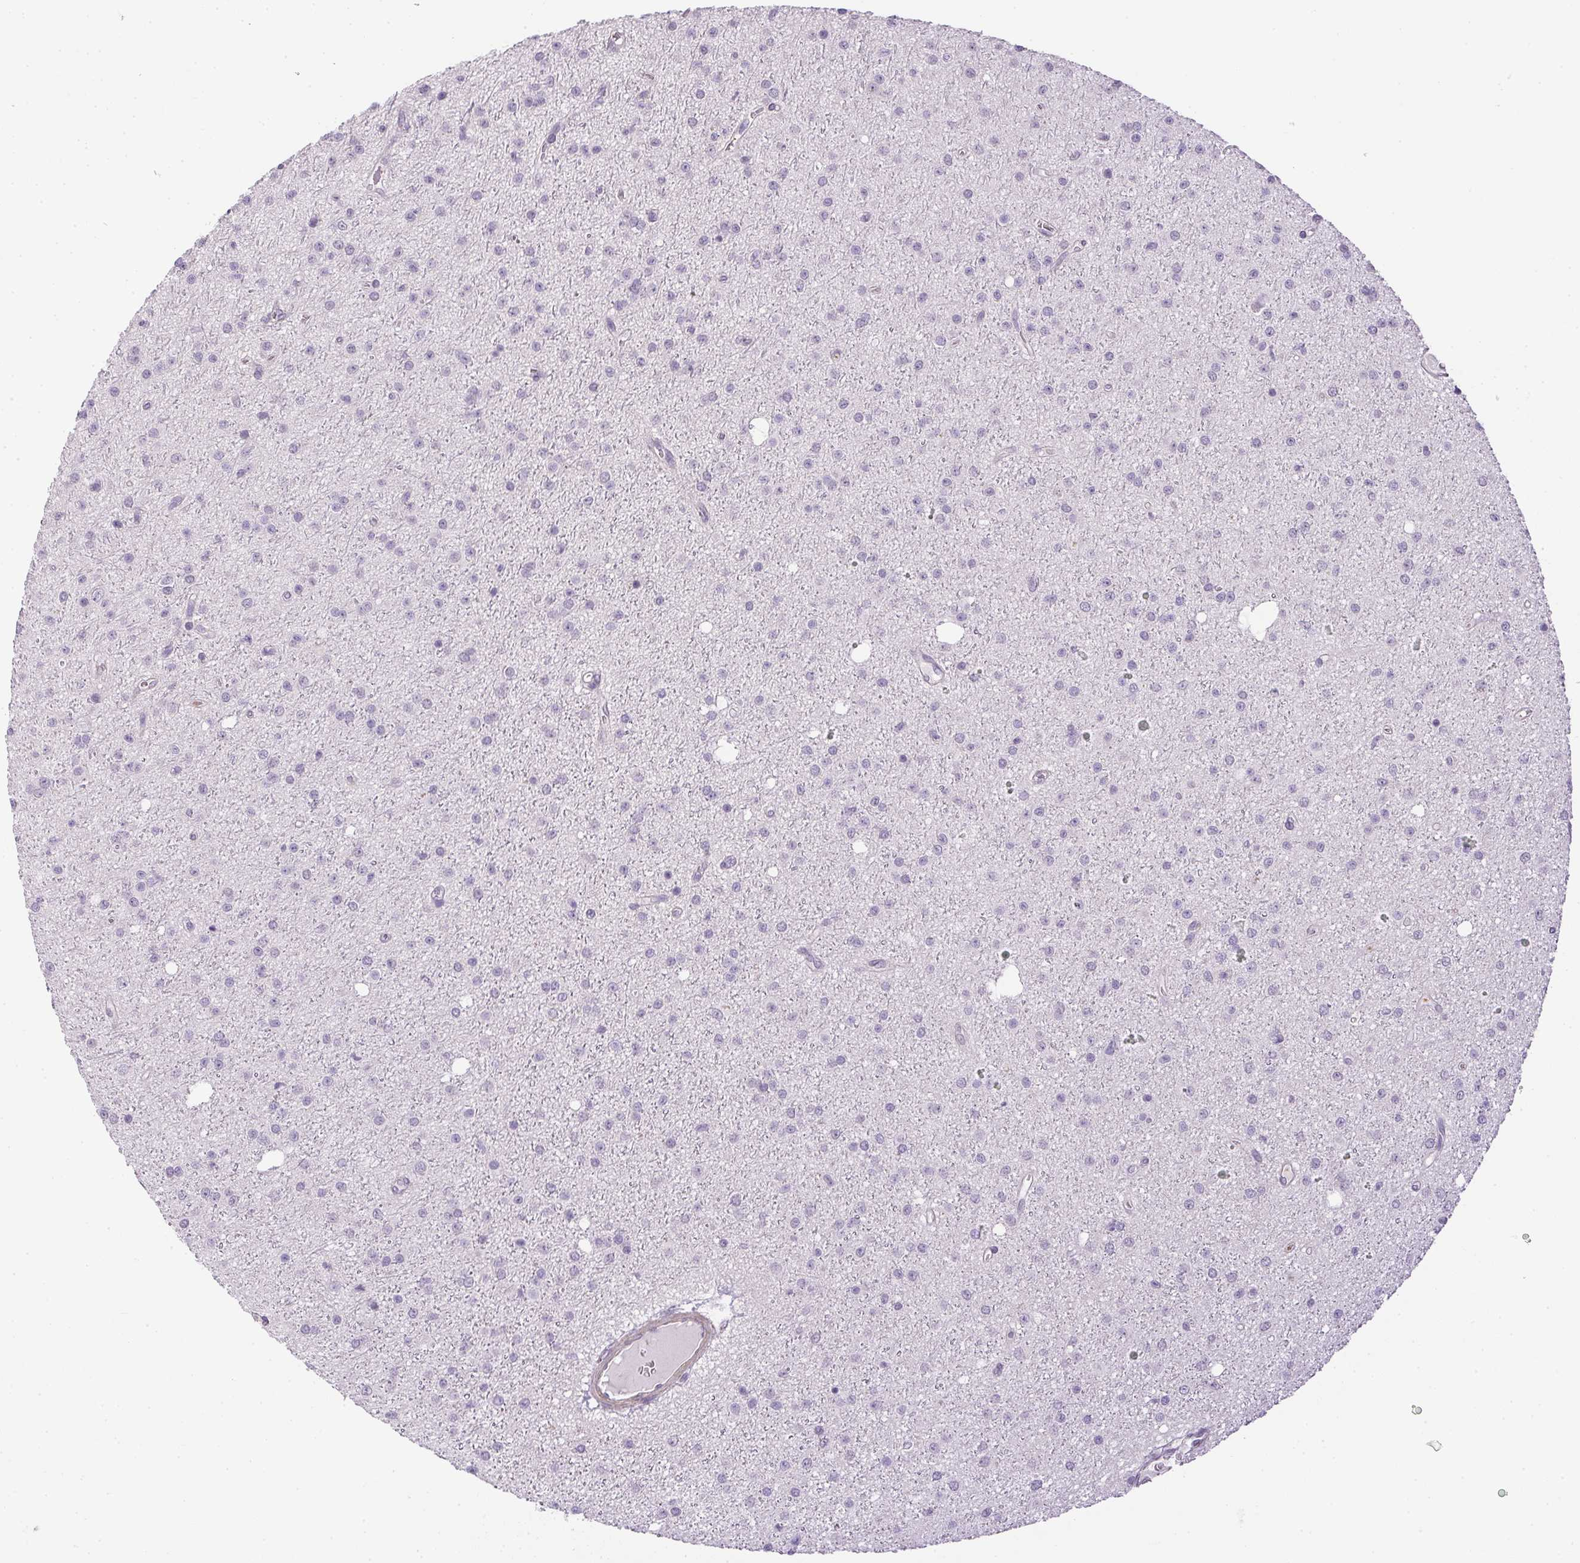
{"staining": {"intensity": "negative", "quantity": "none", "location": "none"}, "tissue": "glioma", "cell_type": "Tumor cells", "image_type": "cancer", "snomed": [{"axis": "morphology", "description": "Glioma, malignant, Low grade"}, {"axis": "topography", "description": "Brain"}], "caption": "This is an immunohistochemistry photomicrograph of glioma. There is no staining in tumor cells.", "gene": "PRL", "patient": {"sex": "male", "age": 27}}